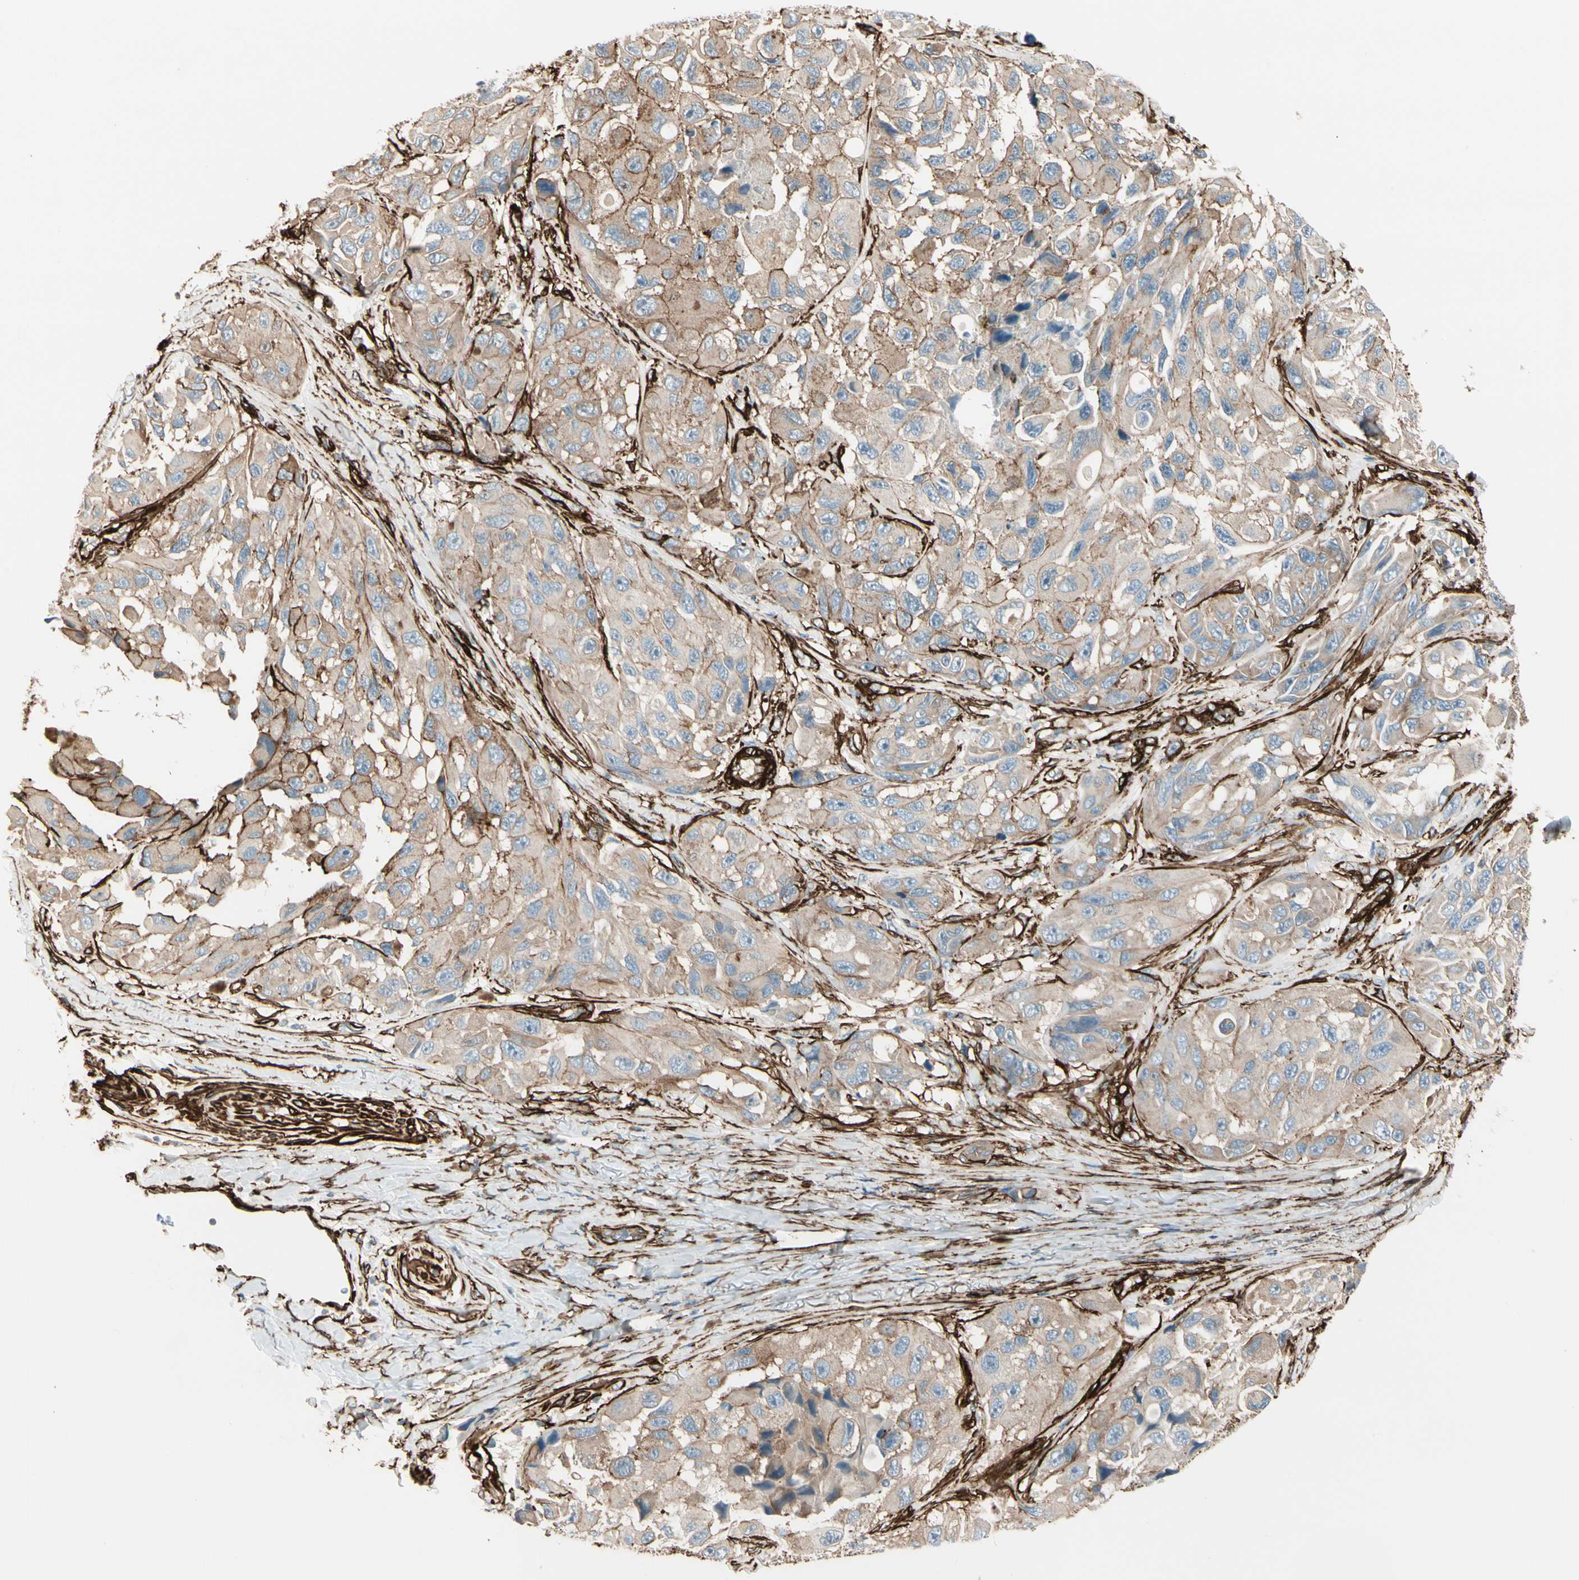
{"staining": {"intensity": "moderate", "quantity": ">75%", "location": "cytoplasmic/membranous"}, "tissue": "melanoma", "cell_type": "Tumor cells", "image_type": "cancer", "snomed": [{"axis": "morphology", "description": "Malignant melanoma, NOS"}, {"axis": "topography", "description": "Skin"}], "caption": "Protein staining of melanoma tissue shows moderate cytoplasmic/membranous expression in approximately >75% of tumor cells.", "gene": "CALD1", "patient": {"sex": "female", "age": 73}}